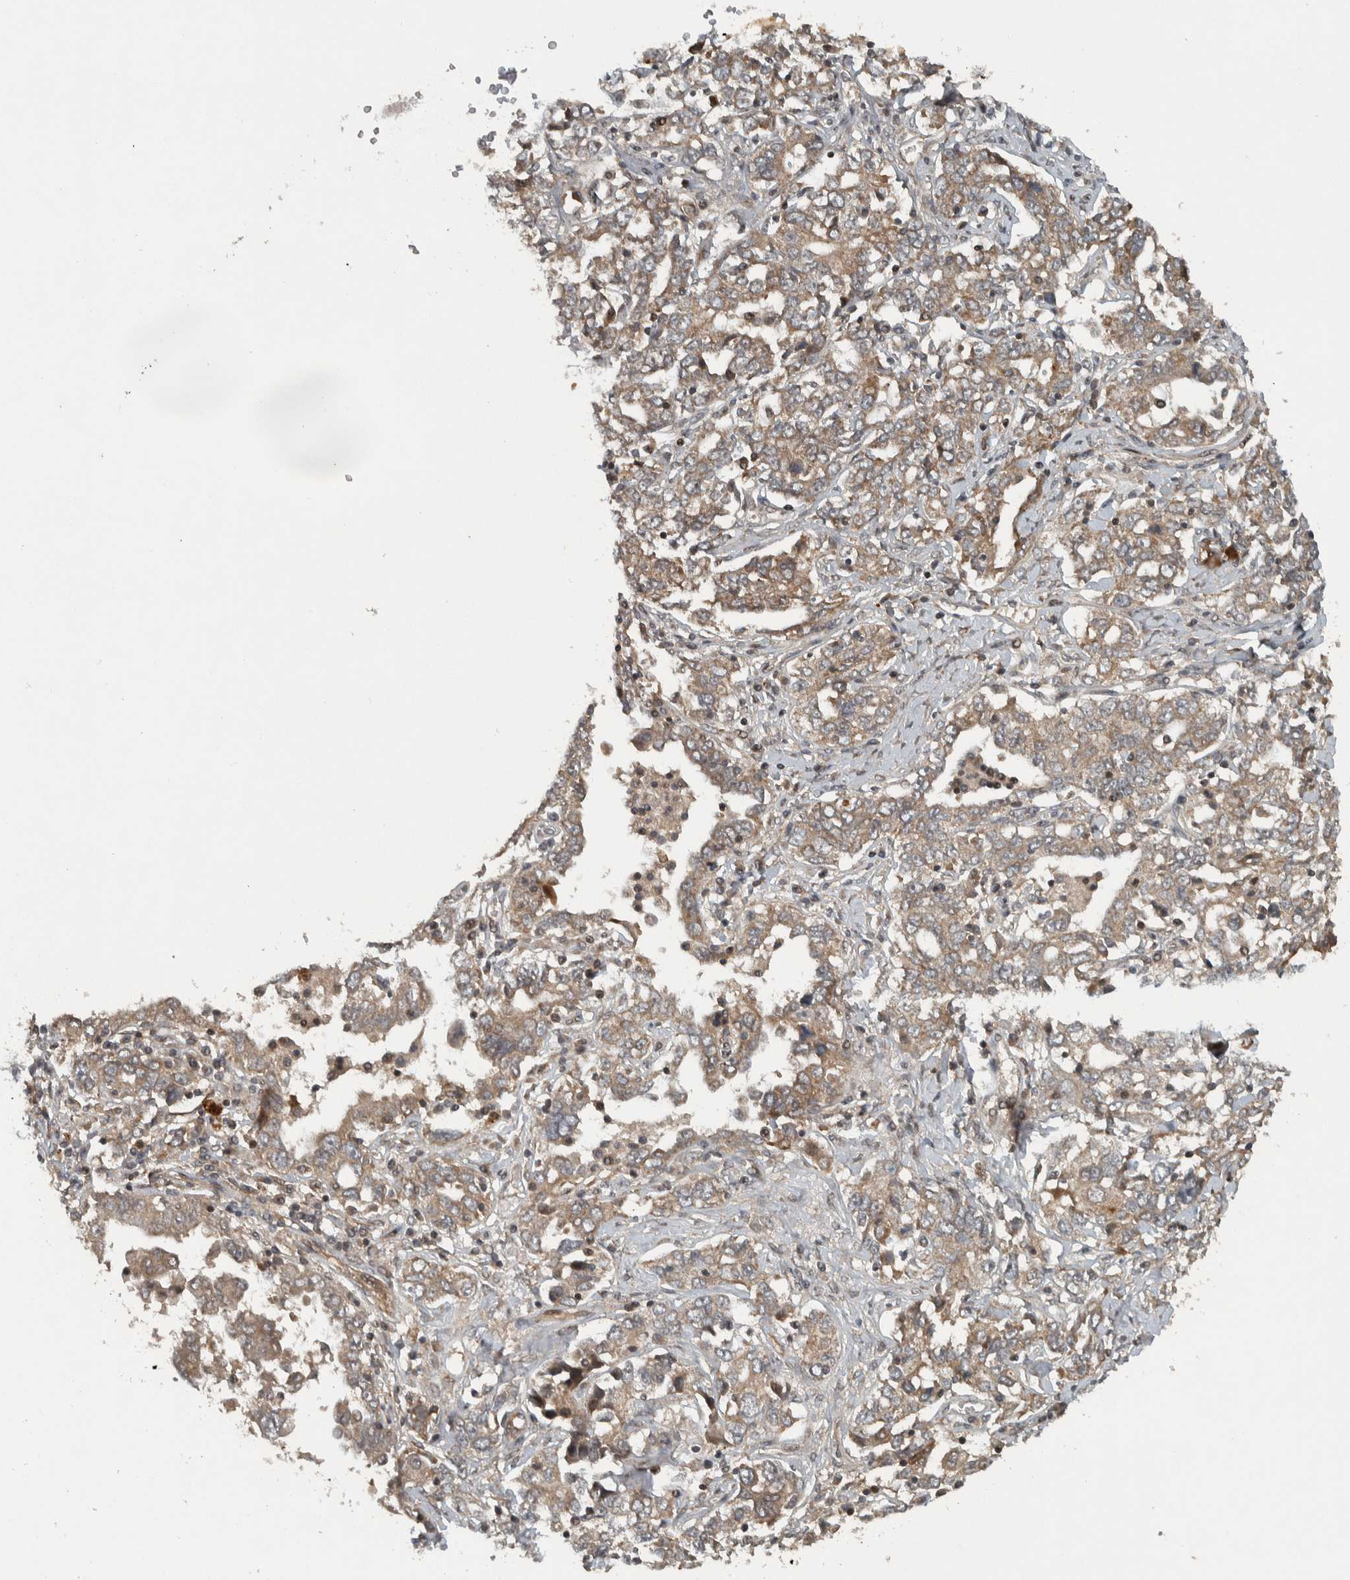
{"staining": {"intensity": "moderate", "quantity": ">75%", "location": "cytoplasmic/membranous"}, "tissue": "ovarian cancer", "cell_type": "Tumor cells", "image_type": "cancer", "snomed": [{"axis": "morphology", "description": "Cystadenocarcinoma, mucinous, NOS"}, {"axis": "topography", "description": "Ovary"}], "caption": "Mucinous cystadenocarcinoma (ovarian) stained for a protein (brown) demonstrates moderate cytoplasmic/membranous positive positivity in approximately >75% of tumor cells.", "gene": "KIFAP3", "patient": {"sex": "female", "age": 73}}